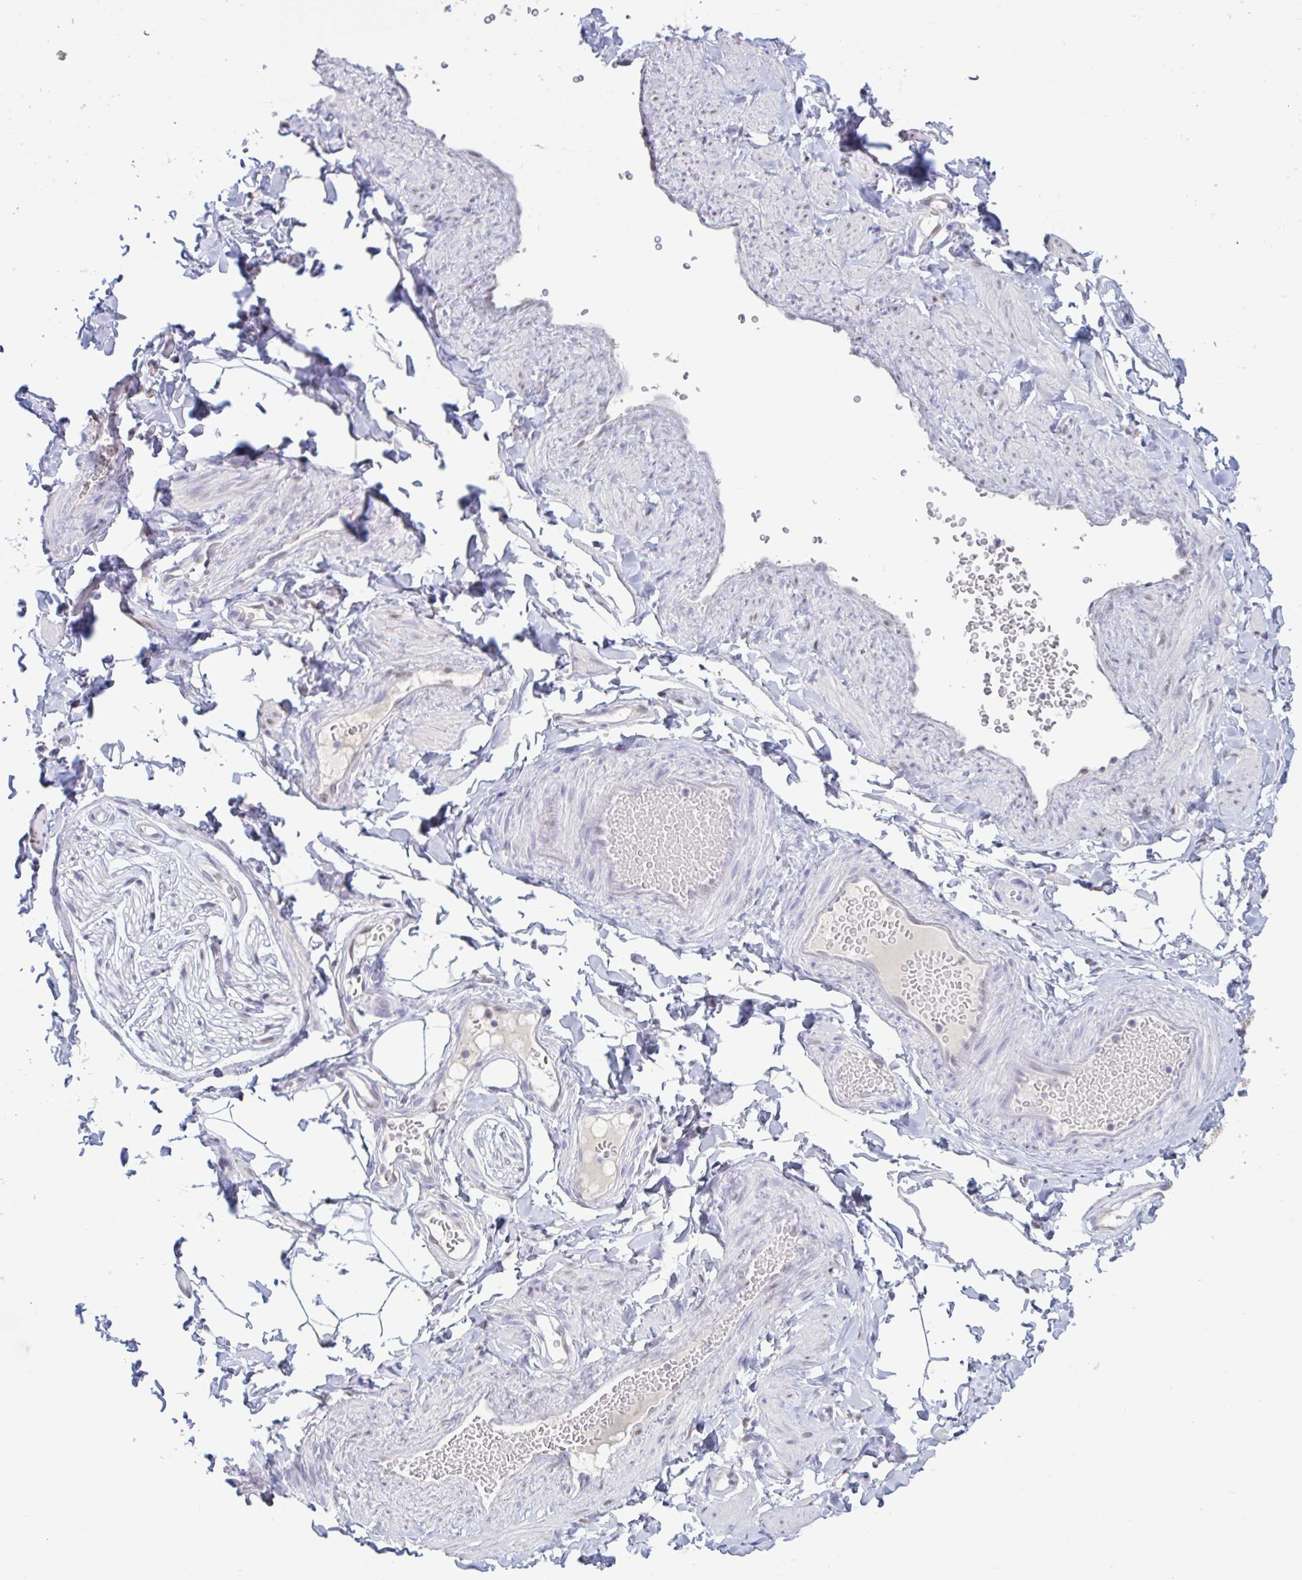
{"staining": {"intensity": "negative", "quantity": "none", "location": "none"}, "tissue": "adipose tissue", "cell_type": "Adipocytes", "image_type": "normal", "snomed": [{"axis": "morphology", "description": "Normal tissue, NOS"}, {"axis": "topography", "description": "Soft tissue"}, {"axis": "topography", "description": "Adipose tissue"}, {"axis": "topography", "description": "Vascular tissue"}, {"axis": "topography", "description": "Peripheral nerve tissue"}], "caption": "IHC of unremarkable human adipose tissue demonstrates no expression in adipocytes.", "gene": "RBL1", "patient": {"sex": "male", "age": 29}}